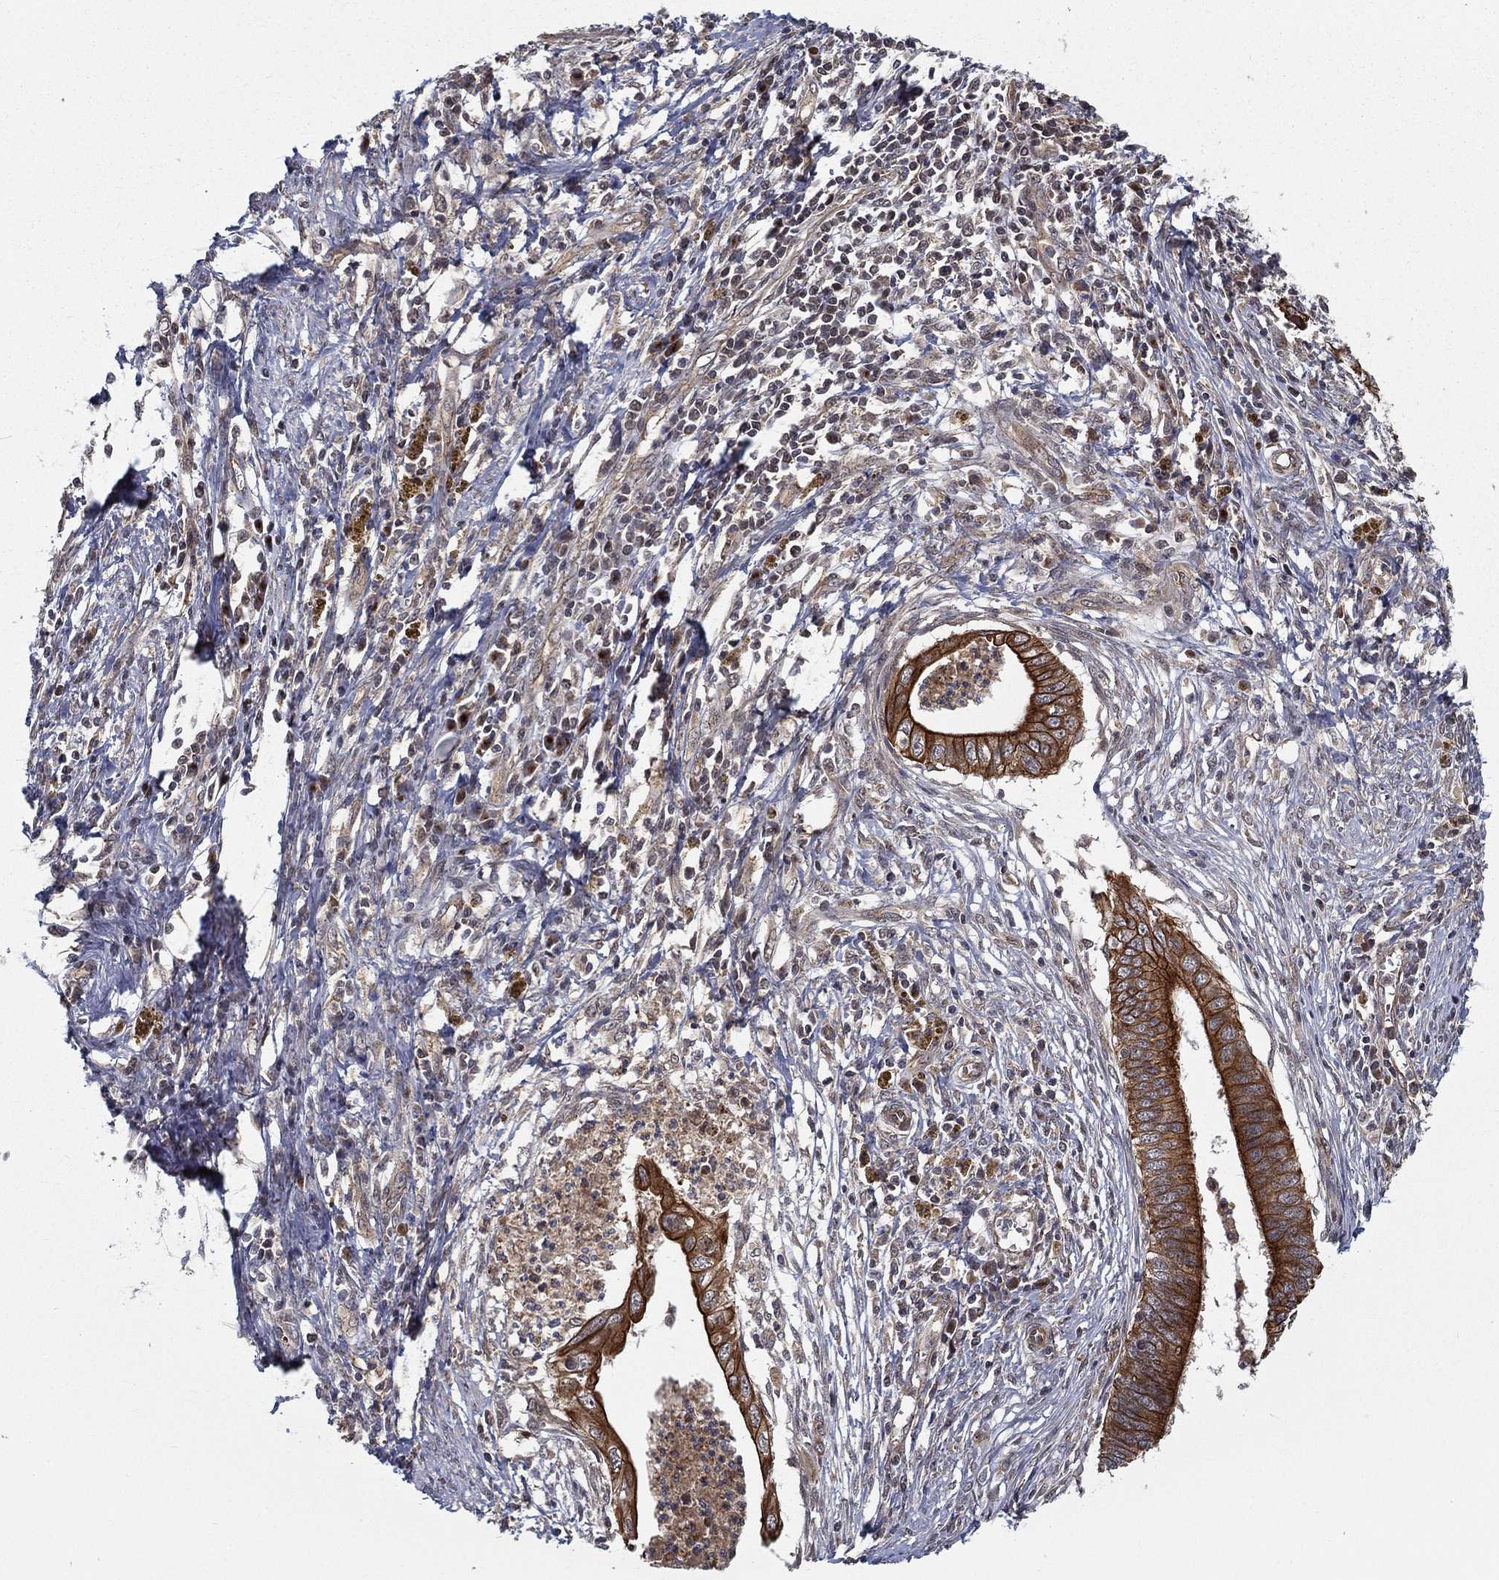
{"staining": {"intensity": "strong", "quantity": ">75%", "location": "cytoplasmic/membranous"}, "tissue": "cervical cancer", "cell_type": "Tumor cells", "image_type": "cancer", "snomed": [{"axis": "morphology", "description": "Adenocarcinoma, NOS"}, {"axis": "topography", "description": "Cervix"}], "caption": "Tumor cells show strong cytoplasmic/membranous expression in approximately >75% of cells in cervical cancer. (DAB (3,3'-diaminobenzidine) IHC with brightfield microscopy, high magnification).", "gene": "UACA", "patient": {"sex": "female", "age": 42}}